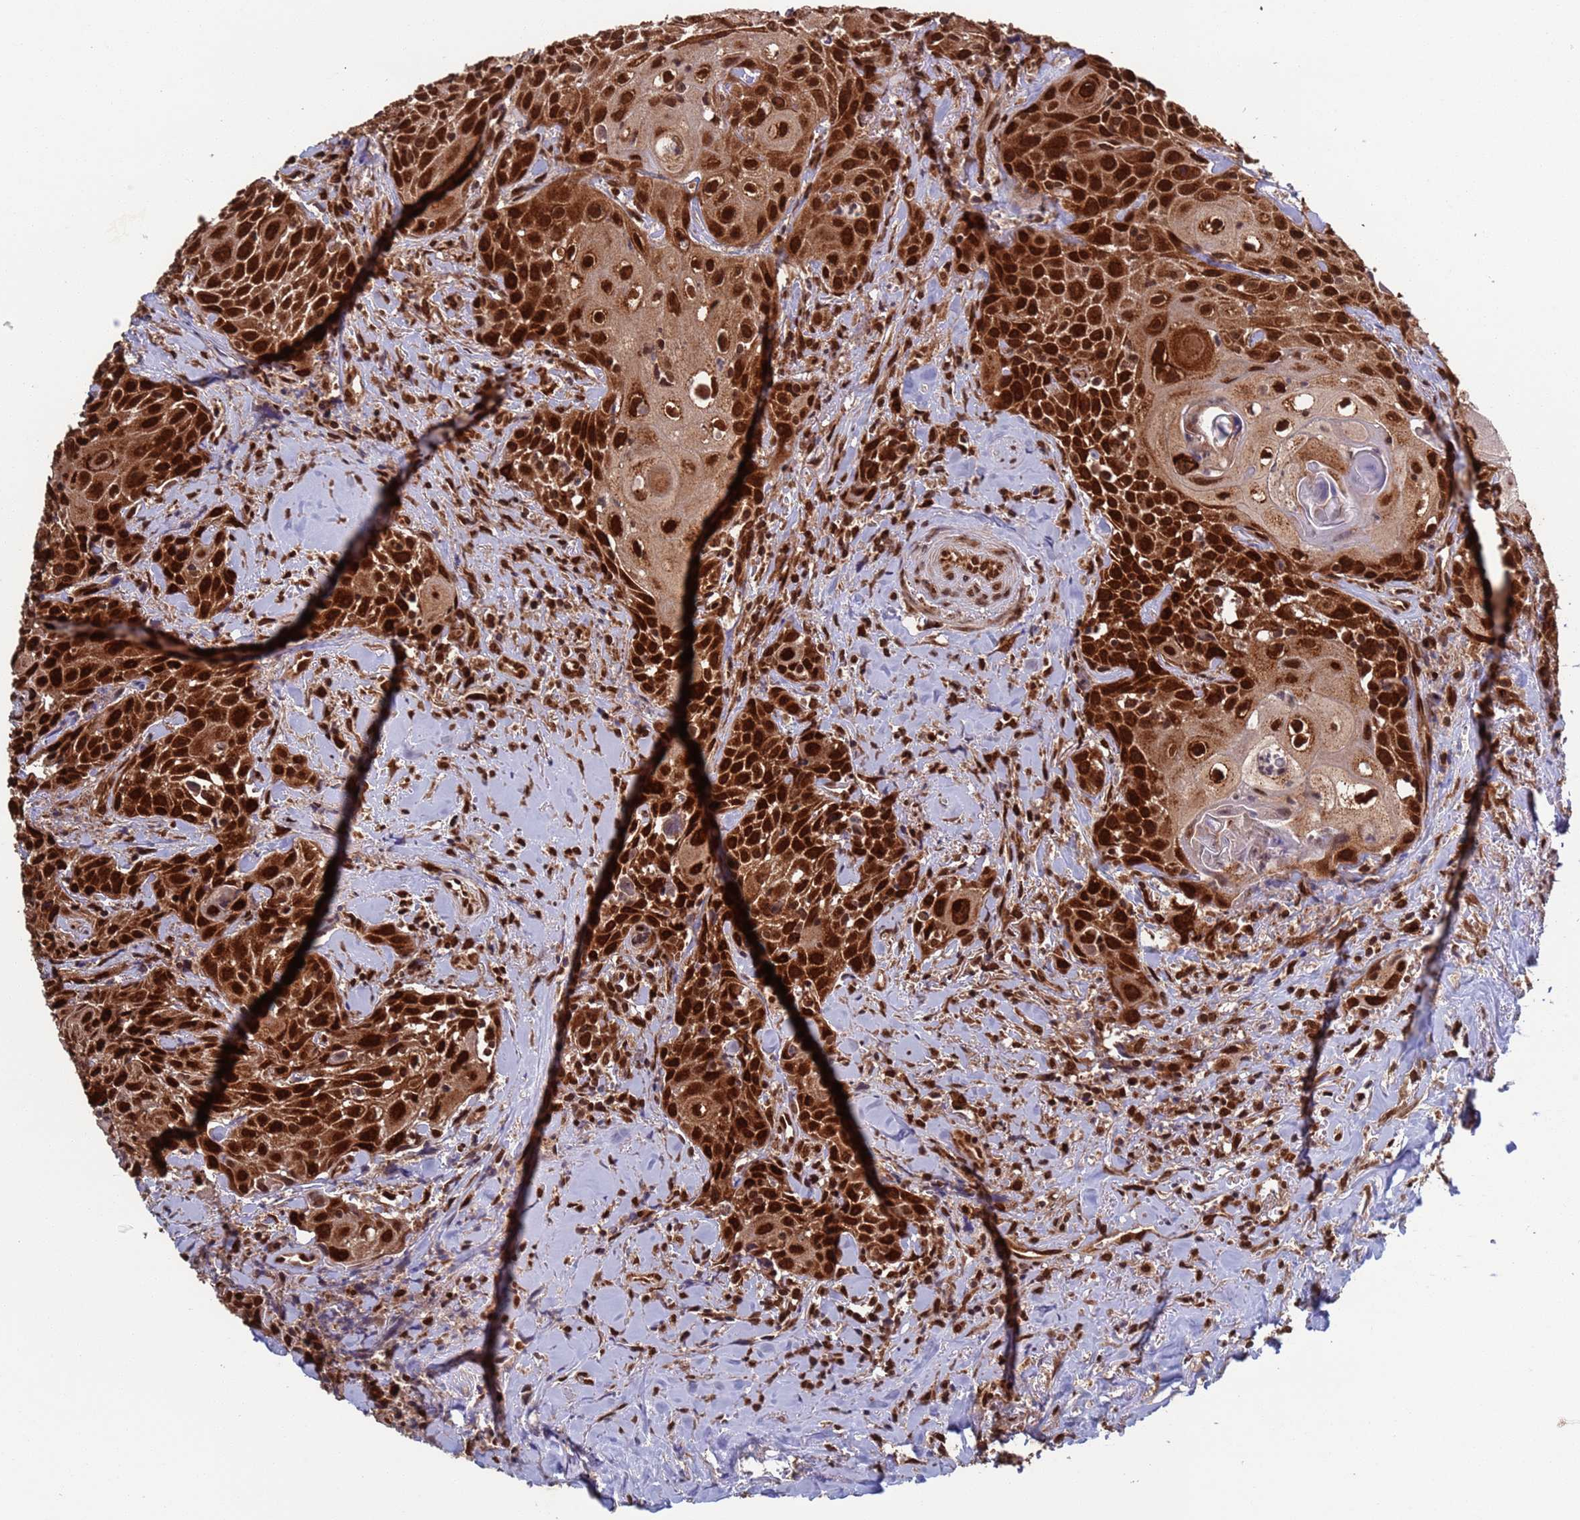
{"staining": {"intensity": "strong", "quantity": ">75%", "location": "cytoplasmic/membranous,nuclear"}, "tissue": "head and neck cancer", "cell_type": "Tumor cells", "image_type": "cancer", "snomed": [{"axis": "morphology", "description": "Squamous cell carcinoma, NOS"}, {"axis": "topography", "description": "Oral tissue"}, {"axis": "topography", "description": "Head-Neck"}], "caption": "Head and neck squamous cell carcinoma was stained to show a protein in brown. There is high levels of strong cytoplasmic/membranous and nuclear staining in approximately >75% of tumor cells.", "gene": "FUBP3", "patient": {"sex": "female", "age": 82}}